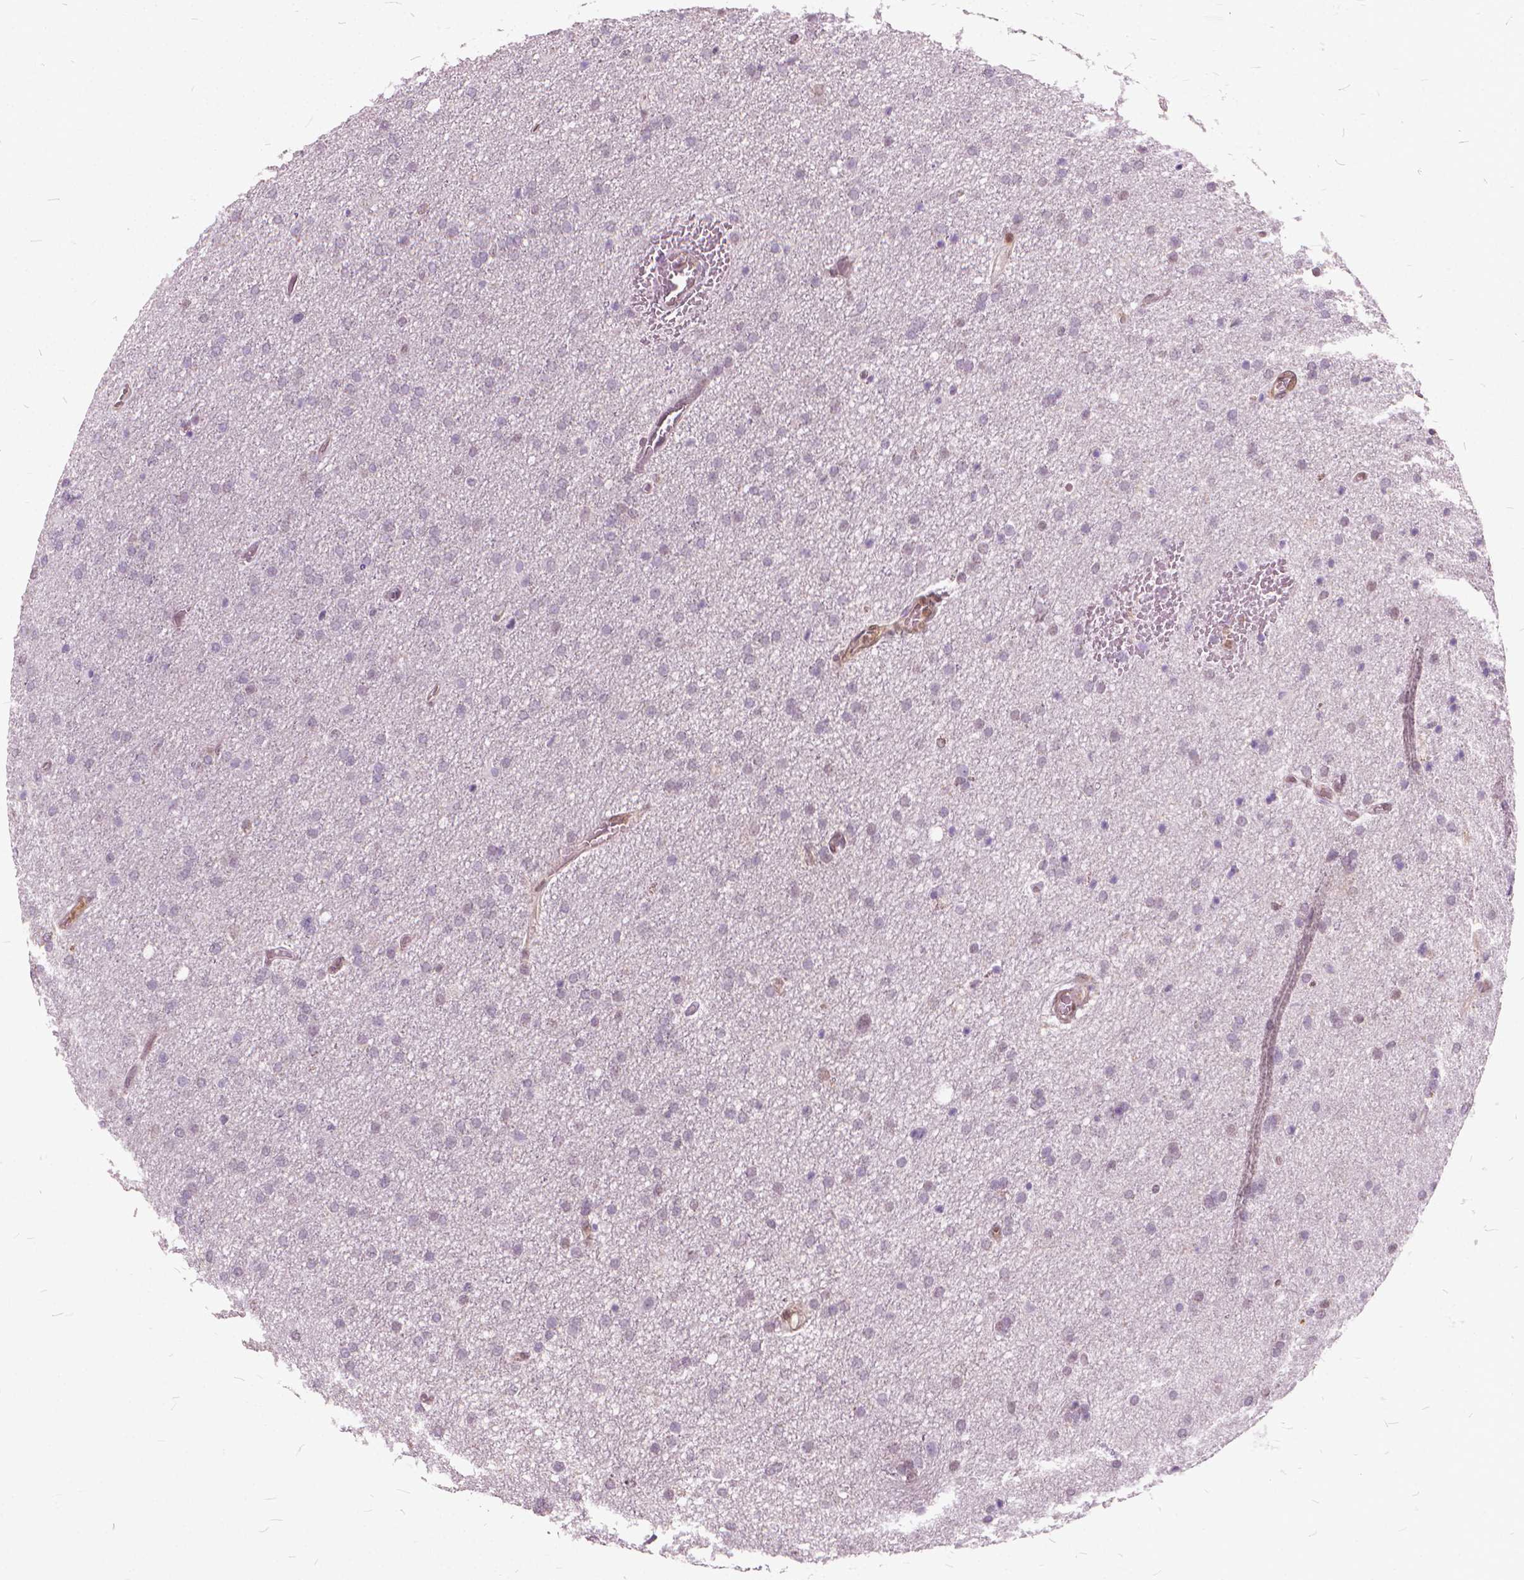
{"staining": {"intensity": "negative", "quantity": "none", "location": "none"}, "tissue": "glioma", "cell_type": "Tumor cells", "image_type": "cancer", "snomed": [{"axis": "morphology", "description": "Glioma, malignant, High grade"}, {"axis": "topography", "description": "Cerebral cortex"}], "caption": "DAB immunohistochemical staining of human glioma demonstrates no significant expression in tumor cells.", "gene": "STAT5B", "patient": {"sex": "male", "age": 70}}